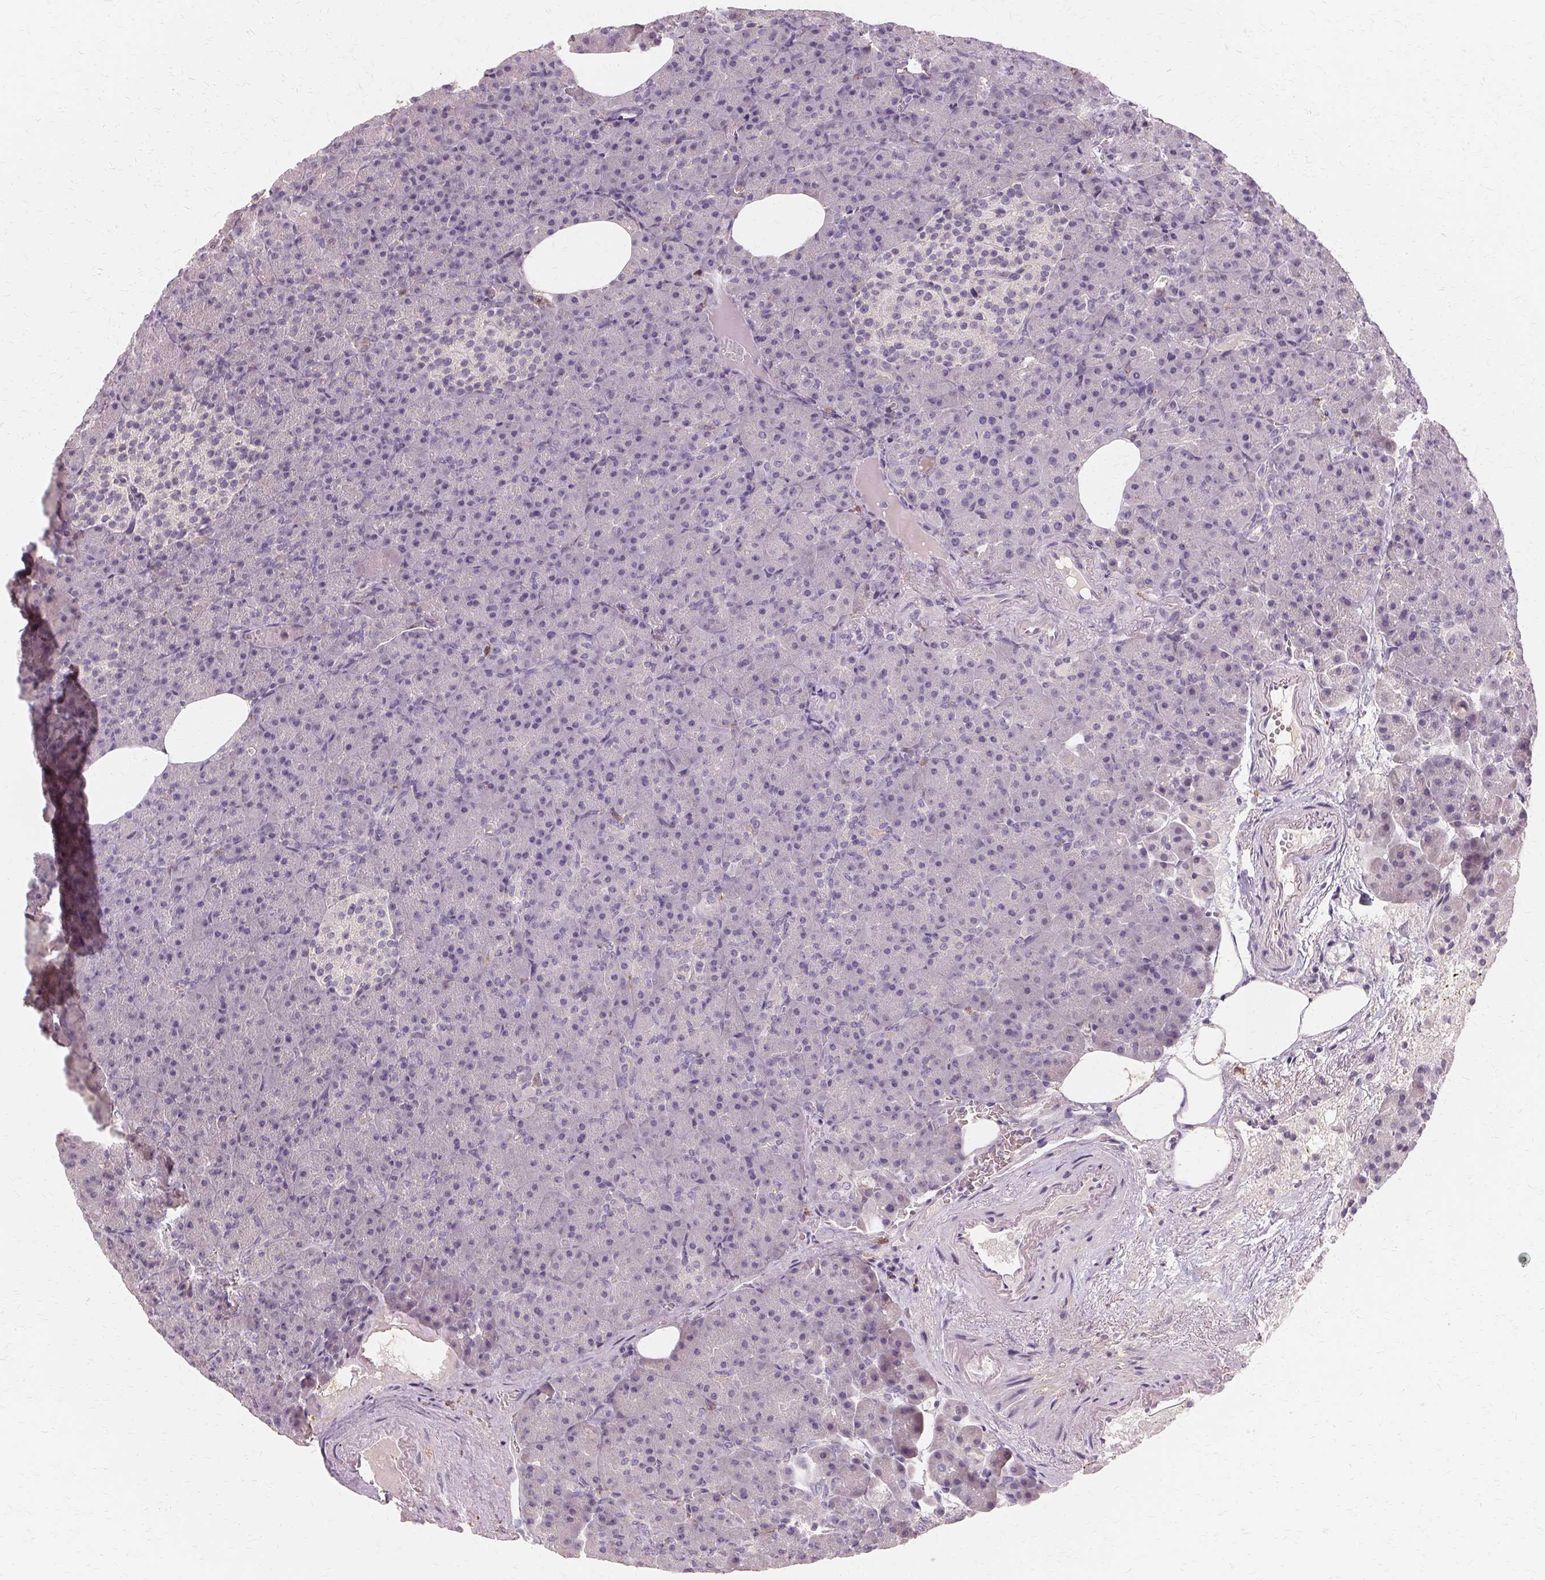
{"staining": {"intensity": "negative", "quantity": "none", "location": "none"}, "tissue": "pancreas", "cell_type": "Exocrine glandular cells", "image_type": "normal", "snomed": [{"axis": "morphology", "description": "Normal tissue, NOS"}, {"axis": "topography", "description": "Pancreas"}], "caption": "Exocrine glandular cells show no significant protein expression in unremarkable pancreas. Brightfield microscopy of immunohistochemistry (IHC) stained with DAB (3,3'-diaminobenzidine) (brown) and hematoxylin (blue), captured at high magnification.", "gene": "IFNGR1", "patient": {"sex": "female", "age": 74}}